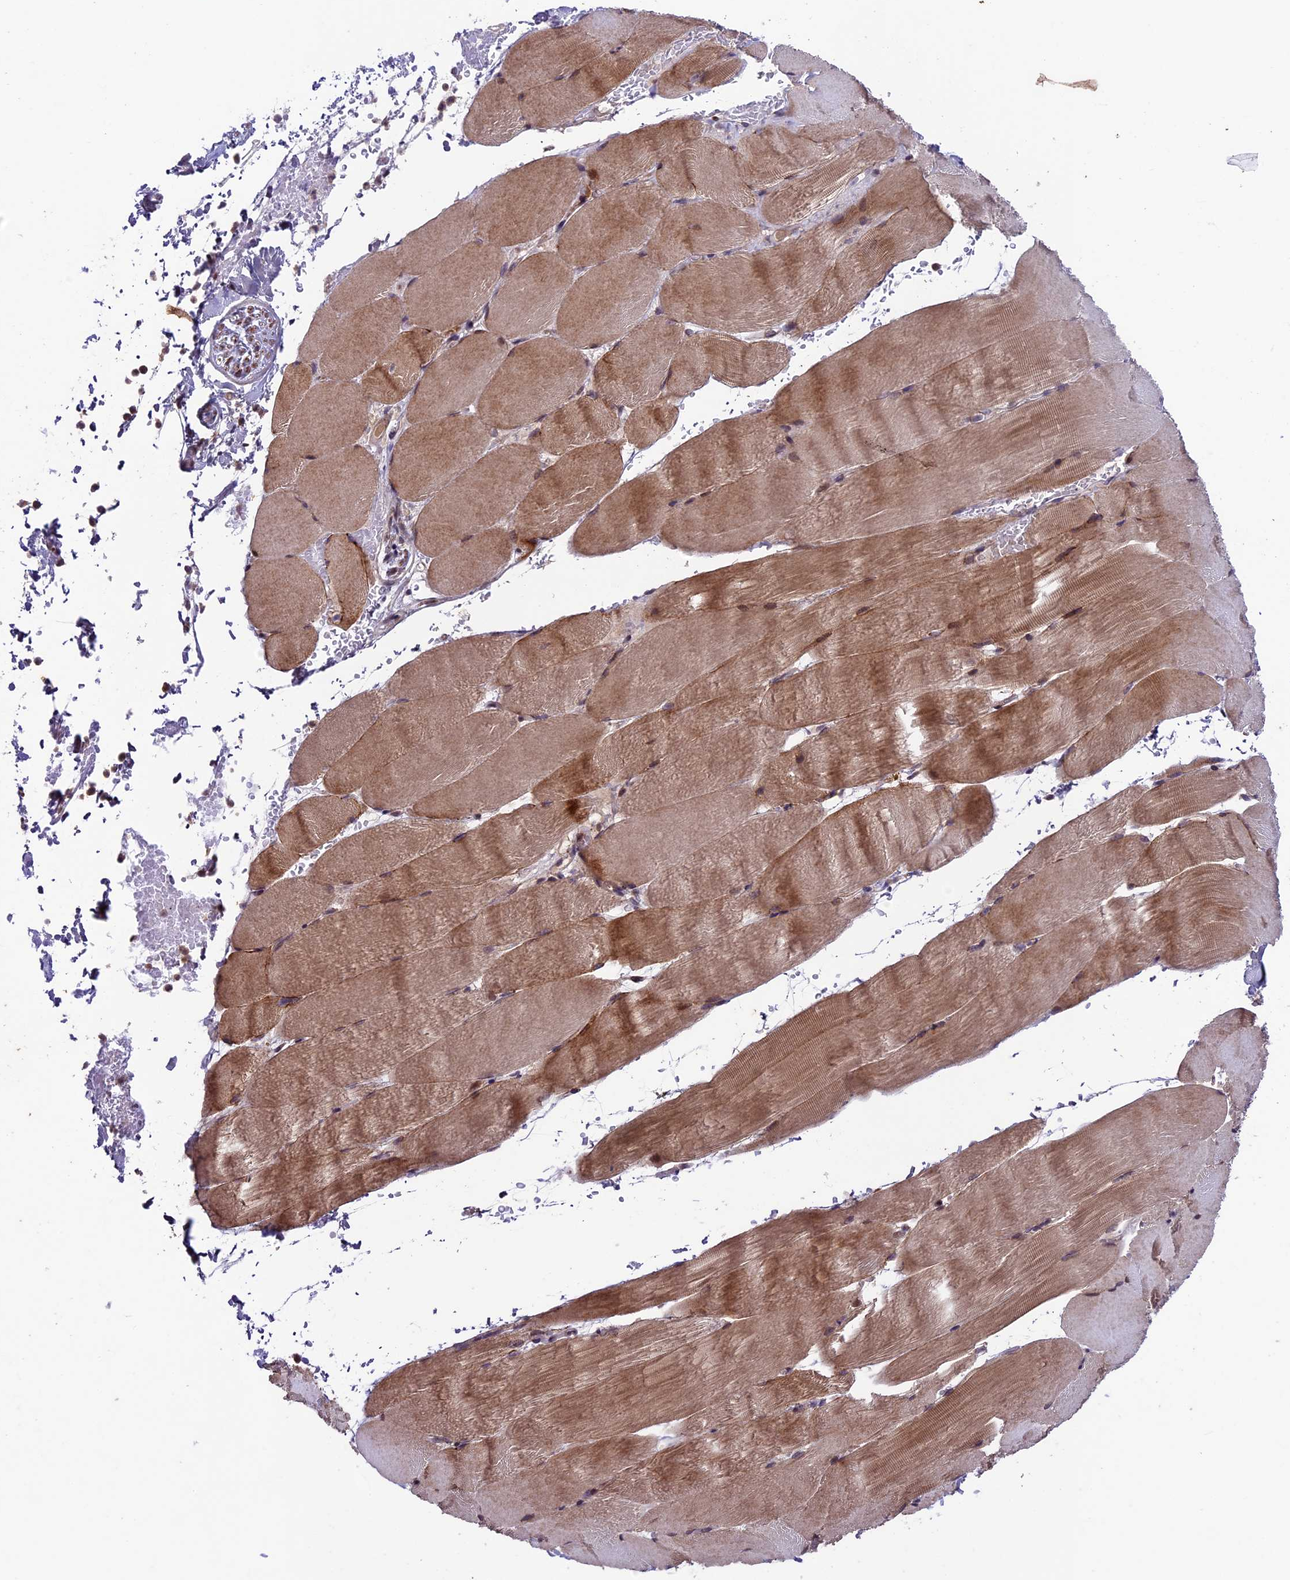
{"staining": {"intensity": "moderate", "quantity": ">75%", "location": "cytoplasmic/membranous"}, "tissue": "skeletal muscle", "cell_type": "Myocytes", "image_type": "normal", "snomed": [{"axis": "morphology", "description": "Normal tissue, NOS"}, {"axis": "topography", "description": "Skeletal muscle"}, {"axis": "topography", "description": "Parathyroid gland"}], "caption": "This is a histology image of immunohistochemistry (IHC) staining of normal skeletal muscle, which shows moderate staining in the cytoplasmic/membranous of myocytes.", "gene": "SIPA1L3", "patient": {"sex": "female", "age": 37}}